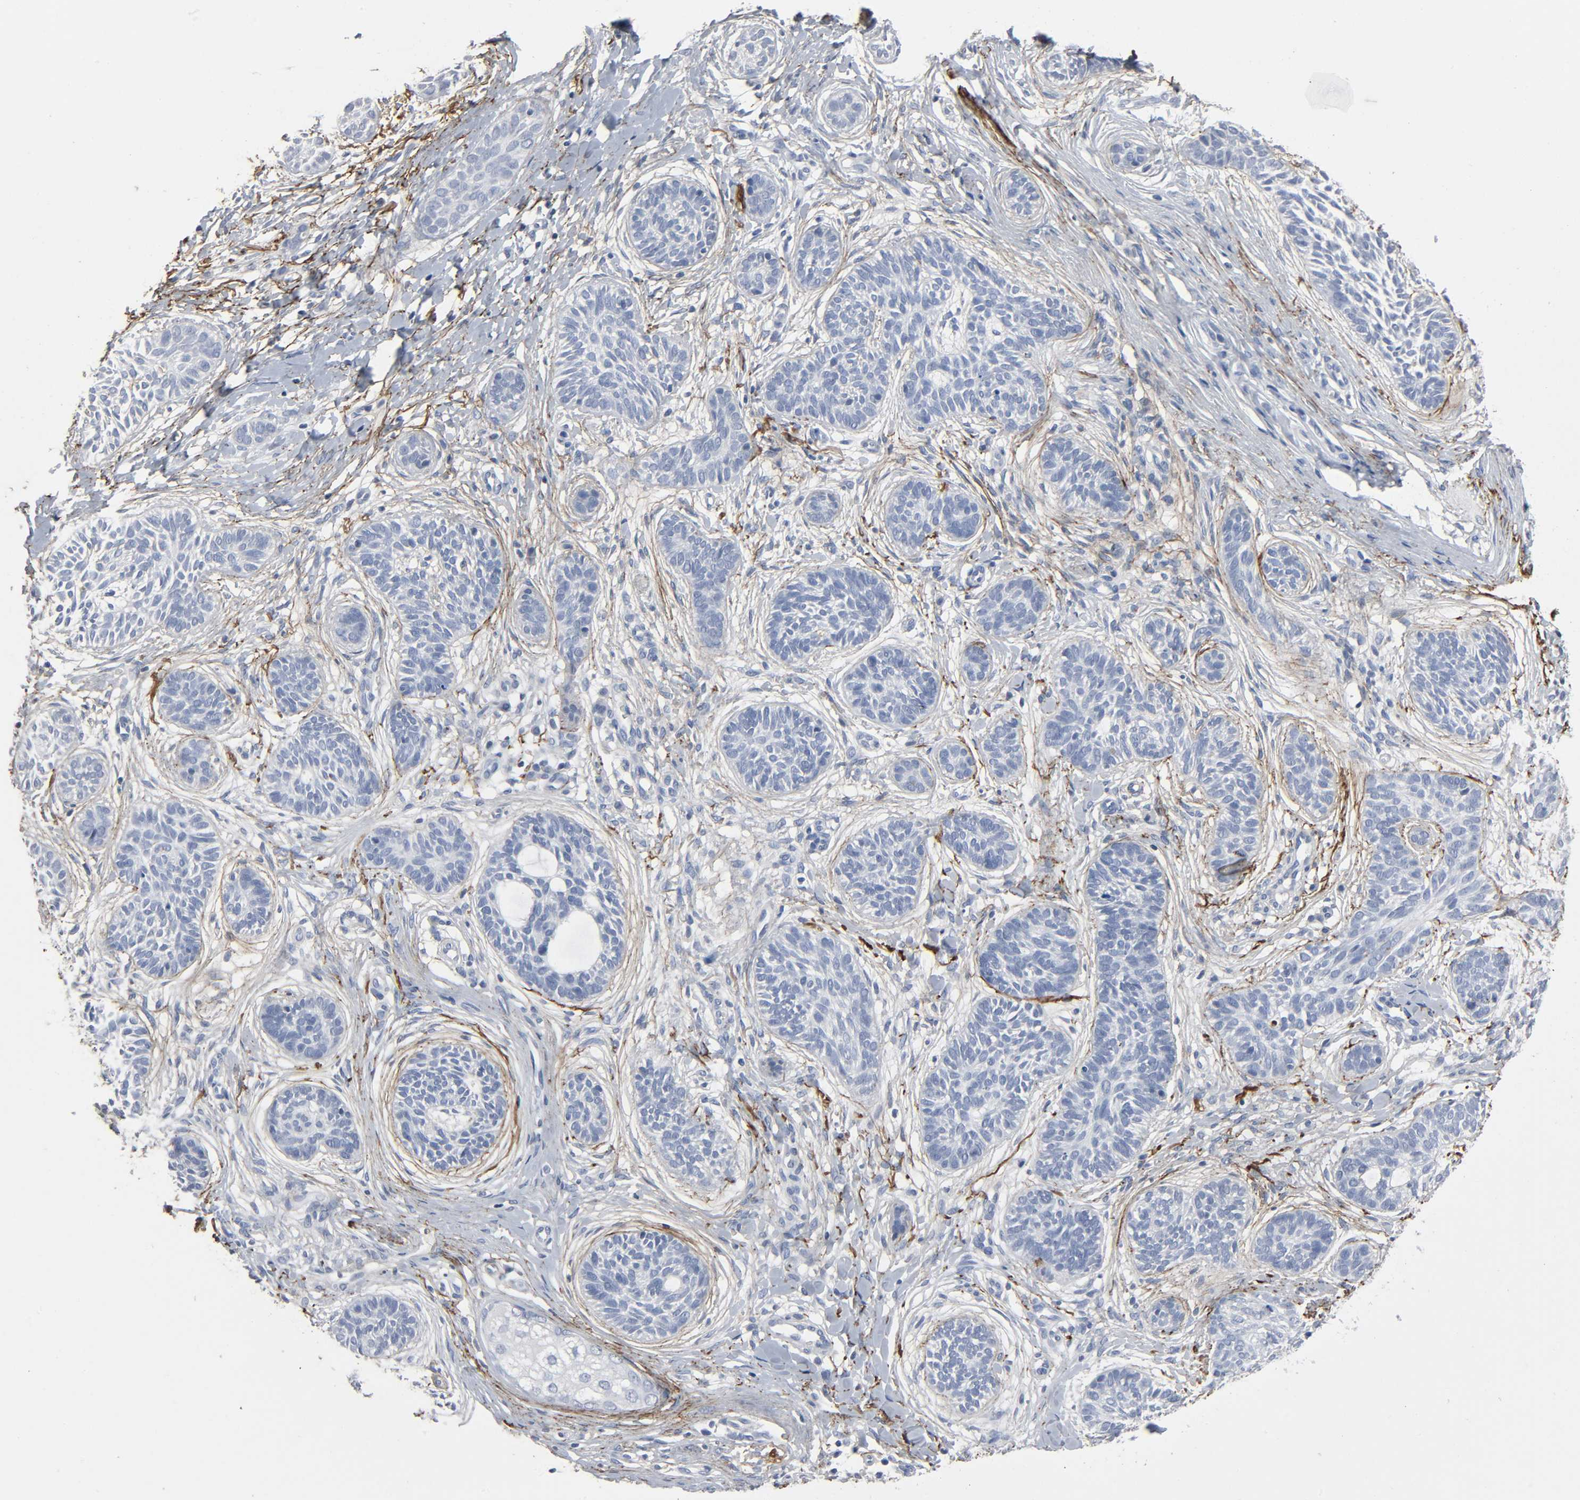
{"staining": {"intensity": "negative", "quantity": "none", "location": "none"}, "tissue": "skin cancer", "cell_type": "Tumor cells", "image_type": "cancer", "snomed": [{"axis": "morphology", "description": "Normal tissue, NOS"}, {"axis": "morphology", "description": "Basal cell carcinoma"}, {"axis": "topography", "description": "Skin"}], "caption": "Tumor cells are negative for brown protein staining in skin cancer (basal cell carcinoma). The staining was performed using DAB to visualize the protein expression in brown, while the nuclei were stained in blue with hematoxylin (Magnification: 20x).", "gene": "FBLN5", "patient": {"sex": "male", "age": 63}}